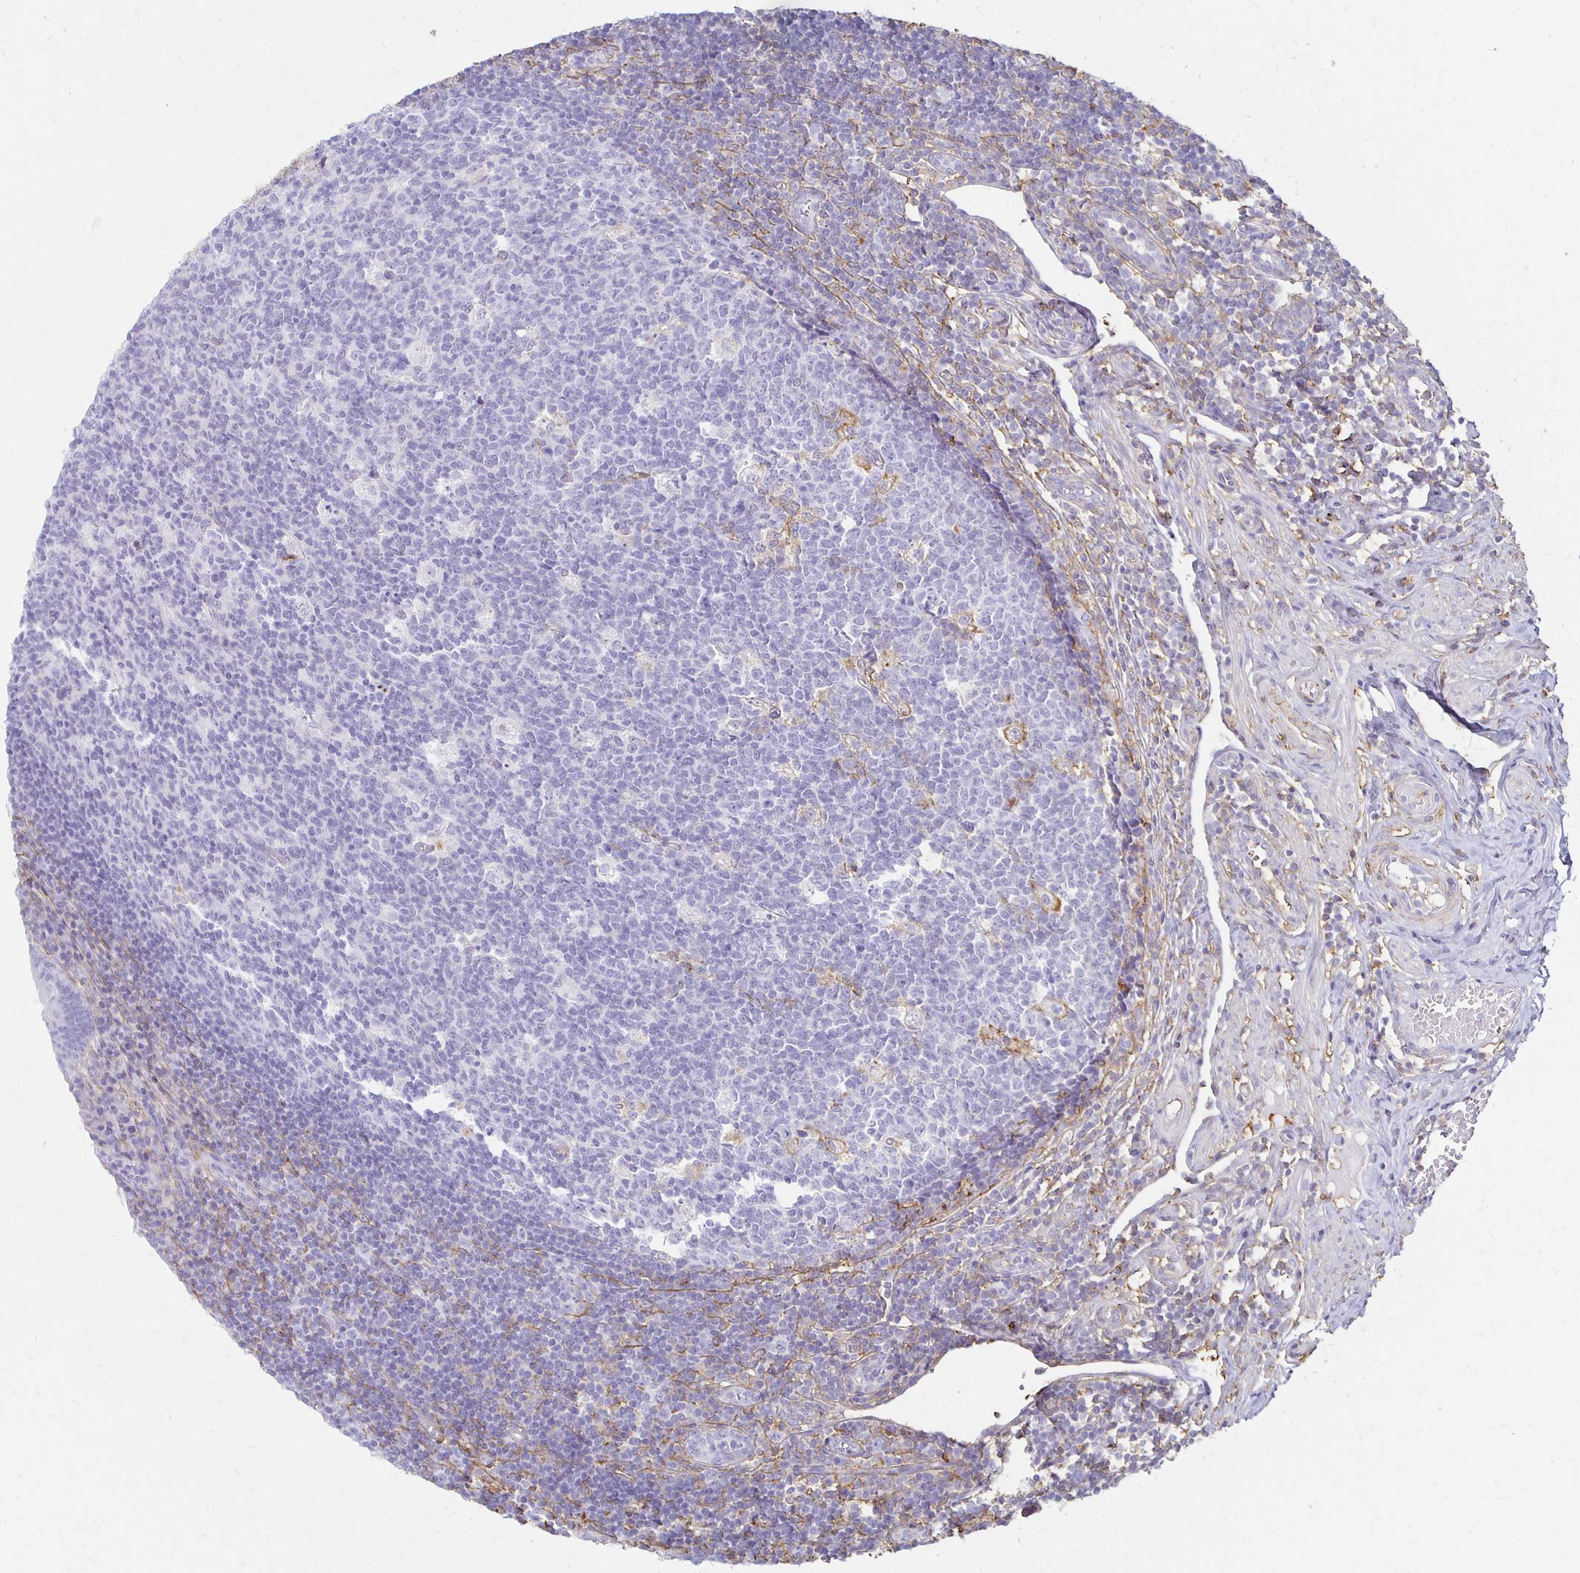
{"staining": {"intensity": "negative", "quantity": "none", "location": "none"}, "tissue": "appendix", "cell_type": "Glandular cells", "image_type": "normal", "snomed": [{"axis": "morphology", "description": "Normal tissue, NOS"}, {"axis": "topography", "description": "Appendix"}], "caption": "The IHC image has no significant staining in glandular cells of appendix. Brightfield microscopy of immunohistochemistry stained with DAB (brown) and hematoxylin (blue), captured at high magnification.", "gene": "TAS1R3", "patient": {"sex": "male", "age": 18}}